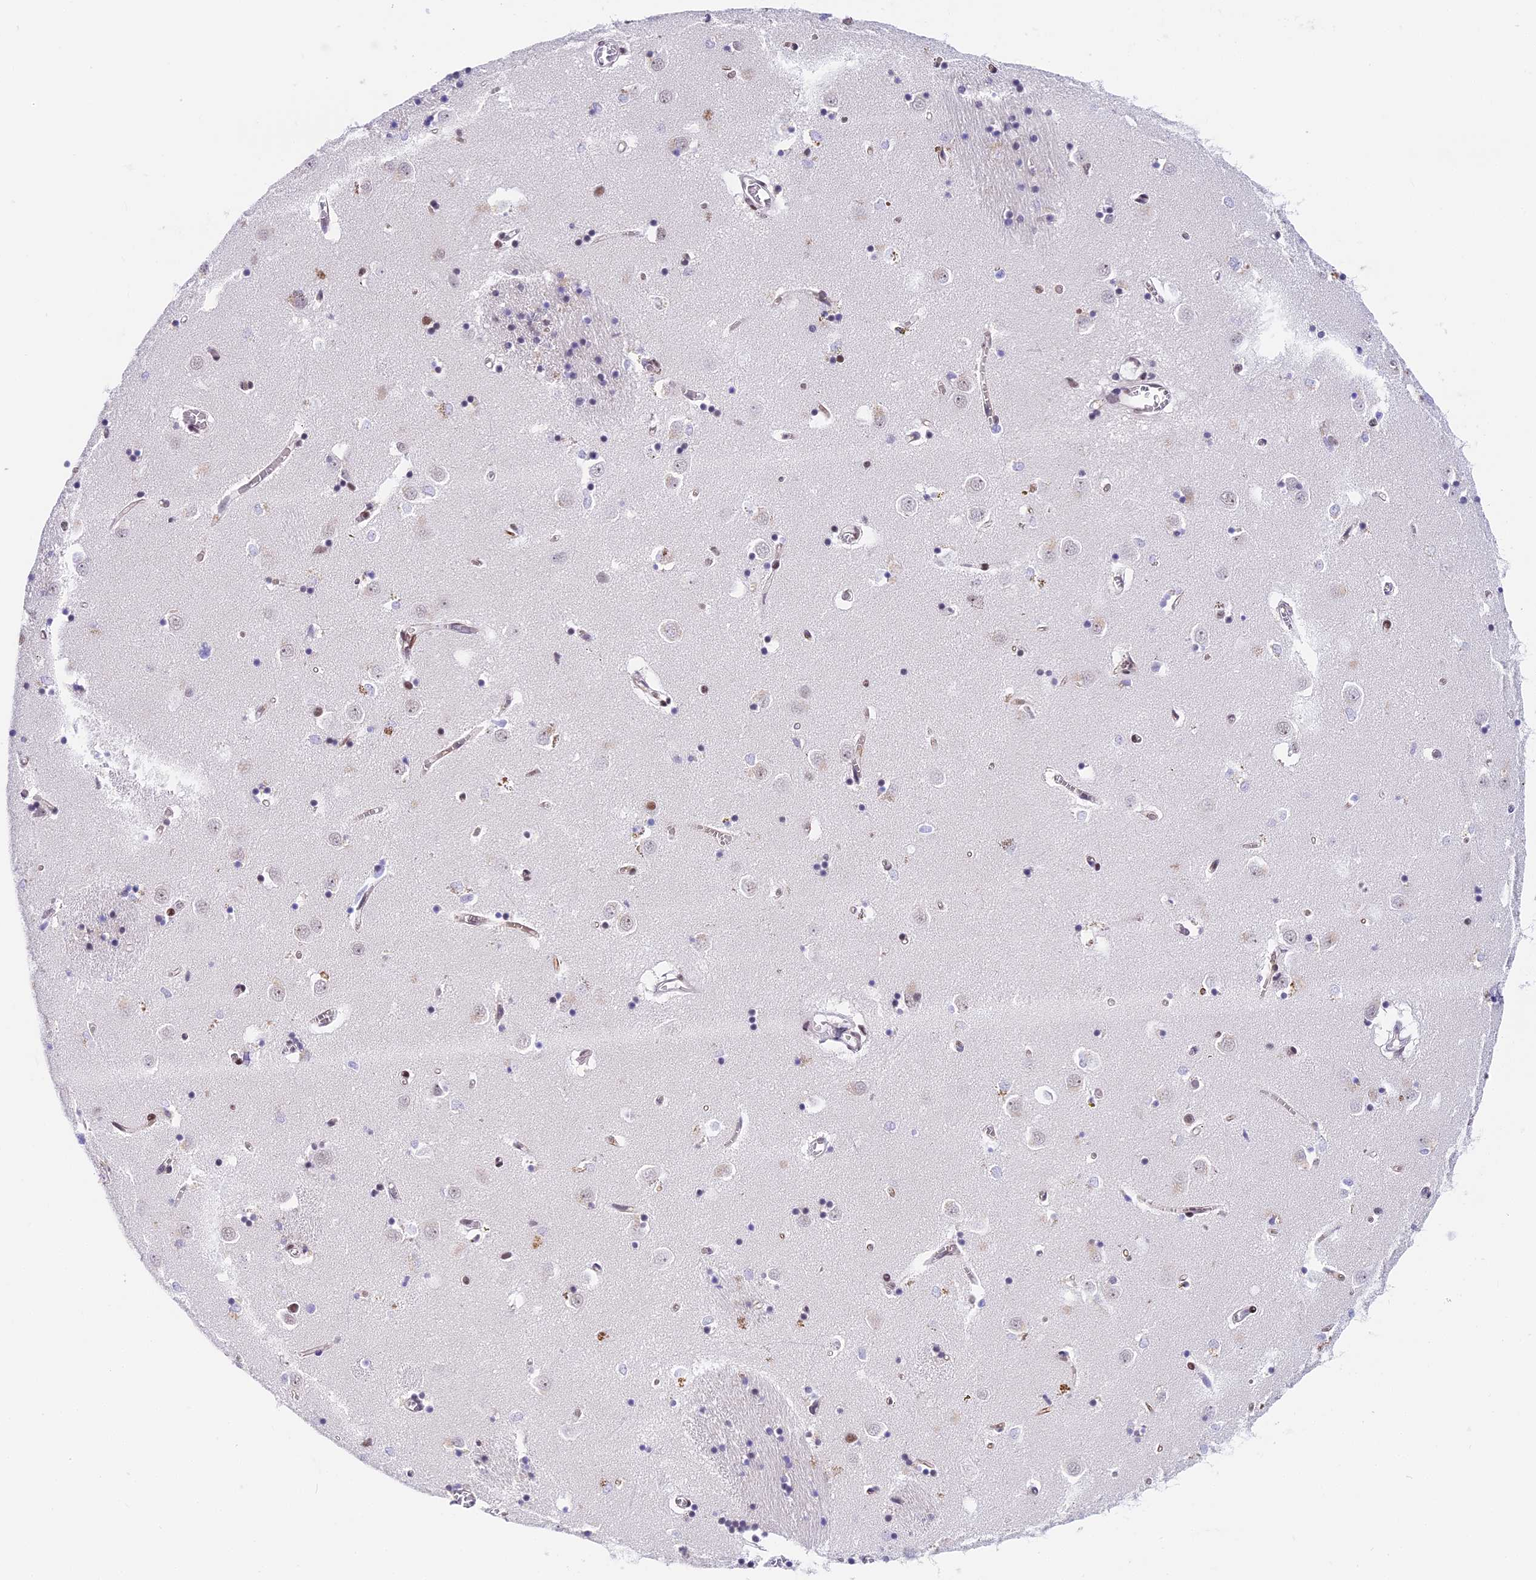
{"staining": {"intensity": "moderate", "quantity": "<25%", "location": "nuclear"}, "tissue": "caudate", "cell_type": "Glial cells", "image_type": "normal", "snomed": [{"axis": "morphology", "description": "Normal tissue, NOS"}, {"axis": "topography", "description": "Lateral ventricle wall"}], "caption": "Brown immunohistochemical staining in normal caudate shows moderate nuclear staining in about <25% of glial cells. The staining is performed using DAB brown chromogen to label protein expression. The nuclei are counter-stained blue using hematoxylin.", "gene": "SBNO1", "patient": {"sex": "male", "age": 70}}